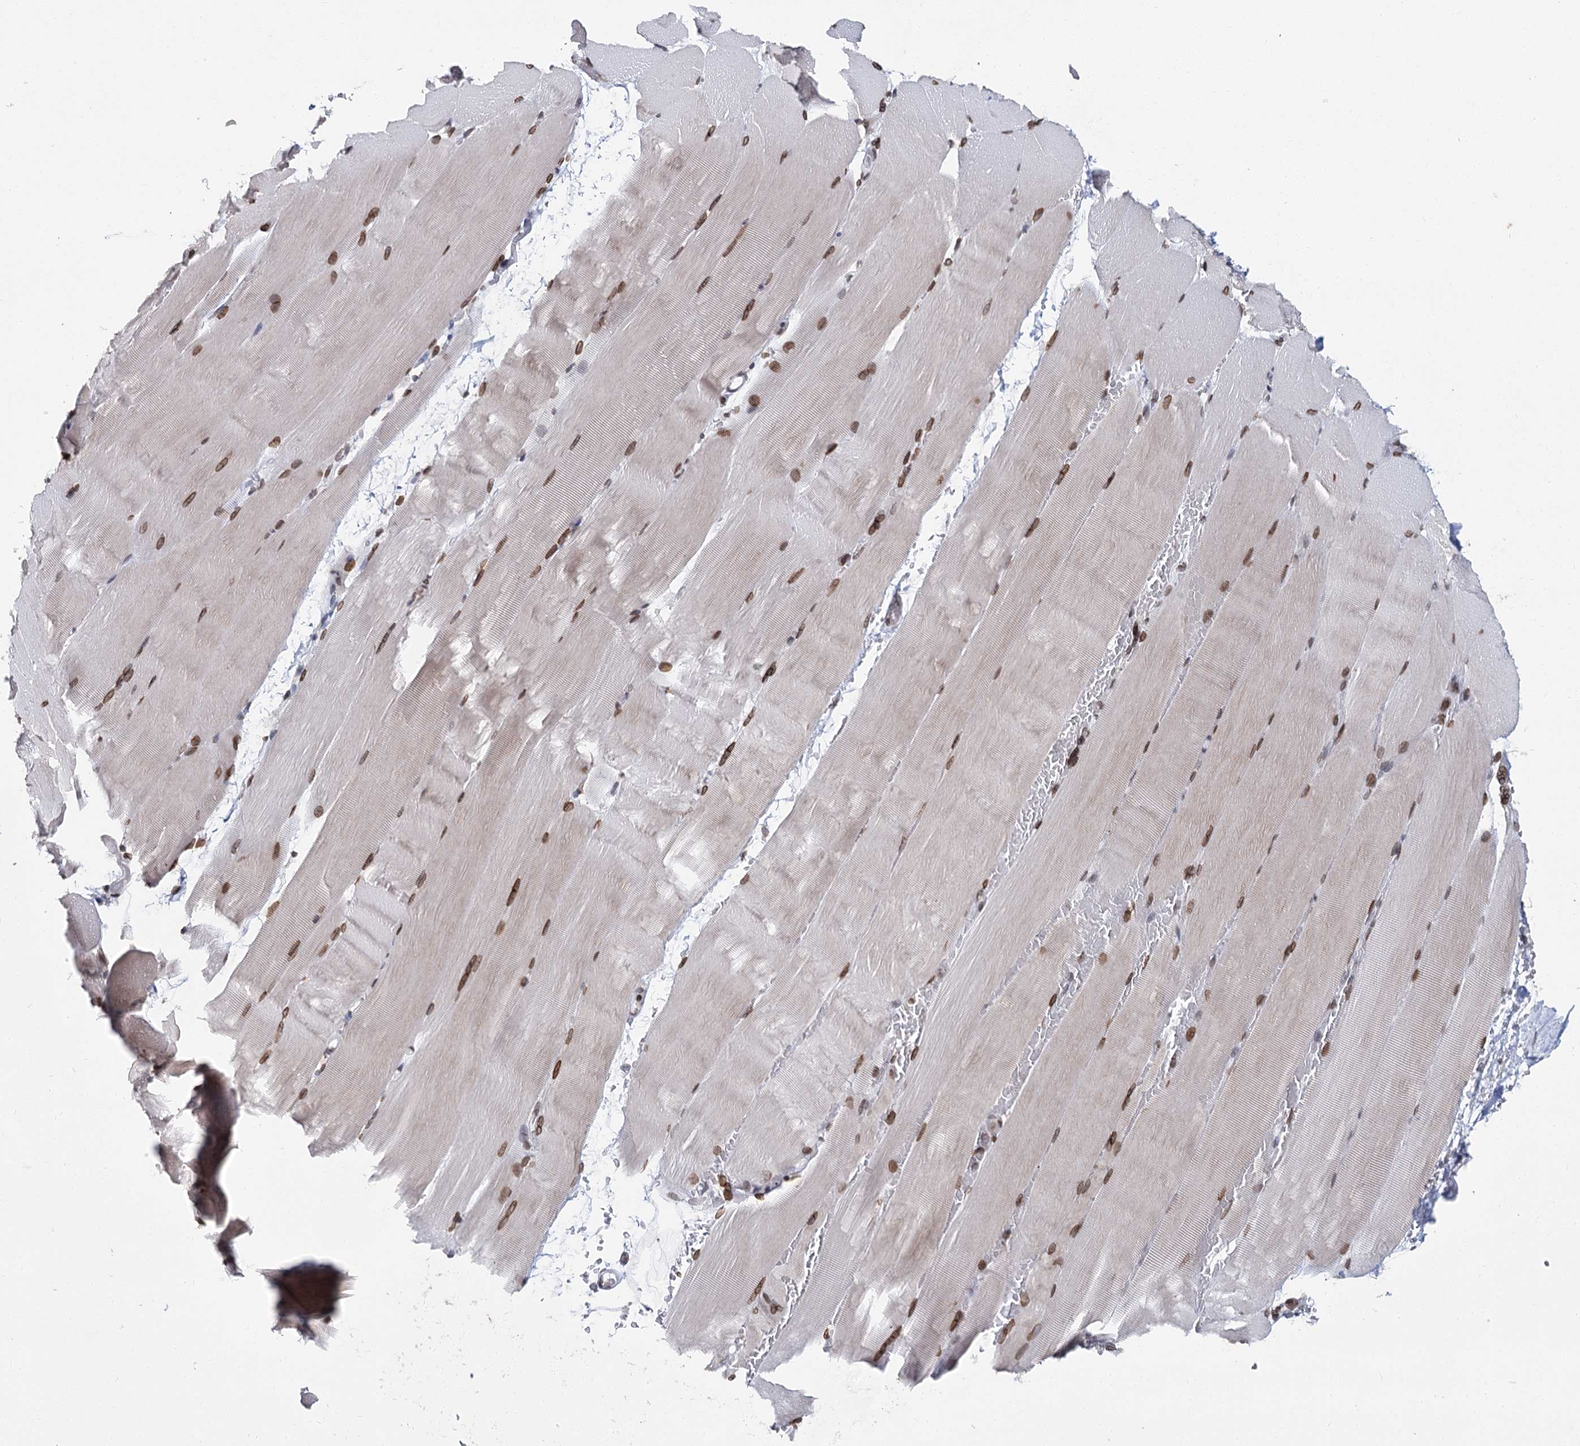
{"staining": {"intensity": "moderate", "quantity": ">75%", "location": "nuclear"}, "tissue": "skeletal muscle", "cell_type": "Myocytes", "image_type": "normal", "snomed": [{"axis": "morphology", "description": "Normal tissue, NOS"}, {"axis": "topography", "description": "Skeletal muscle"}, {"axis": "topography", "description": "Parathyroid gland"}], "caption": "Immunohistochemical staining of normal human skeletal muscle reveals moderate nuclear protein staining in approximately >75% of myocytes. Immunohistochemistry (ihc) stains the protein in brown and the nuclei are stained blue.", "gene": "KIAA0930", "patient": {"sex": "female", "age": 37}}